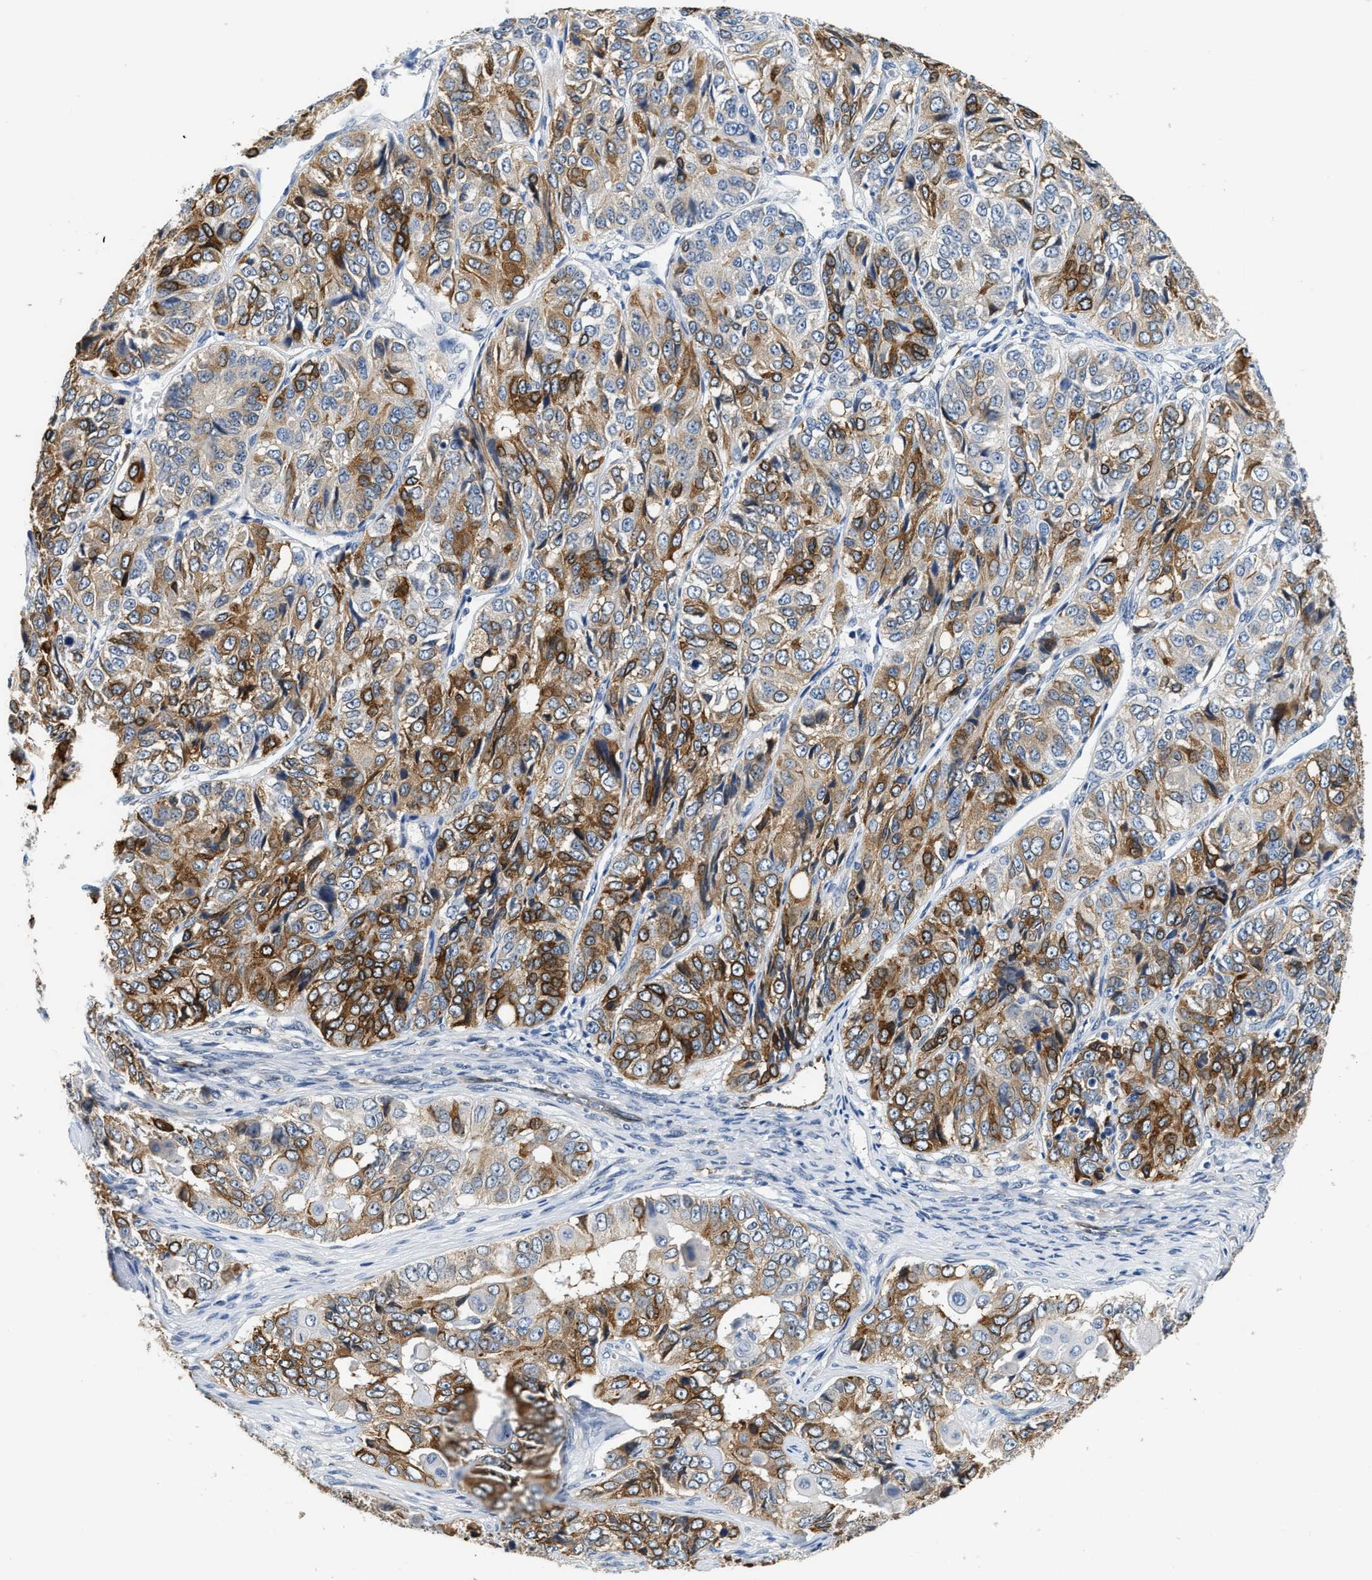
{"staining": {"intensity": "moderate", "quantity": ">75%", "location": "cytoplasmic/membranous"}, "tissue": "ovarian cancer", "cell_type": "Tumor cells", "image_type": "cancer", "snomed": [{"axis": "morphology", "description": "Carcinoma, endometroid"}, {"axis": "topography", "description": "Ovary"}], "caption": "Immunohistochemistry (IHC) (DAB (3,3'-diaminobenzidine)) staining of human endometroid carcinoma (ovarian) exhibits moderate cytoplasmic/membranous protein staining in about >75% of tumor cells. The staining was performed using DAB (3,3'-diaminobenzidine), with brown indicating positive protein expression. Nuclei are stained blue with hematoxylin.", "gene": "CLGN", "patient": {"sex": "female", "age": 51}}